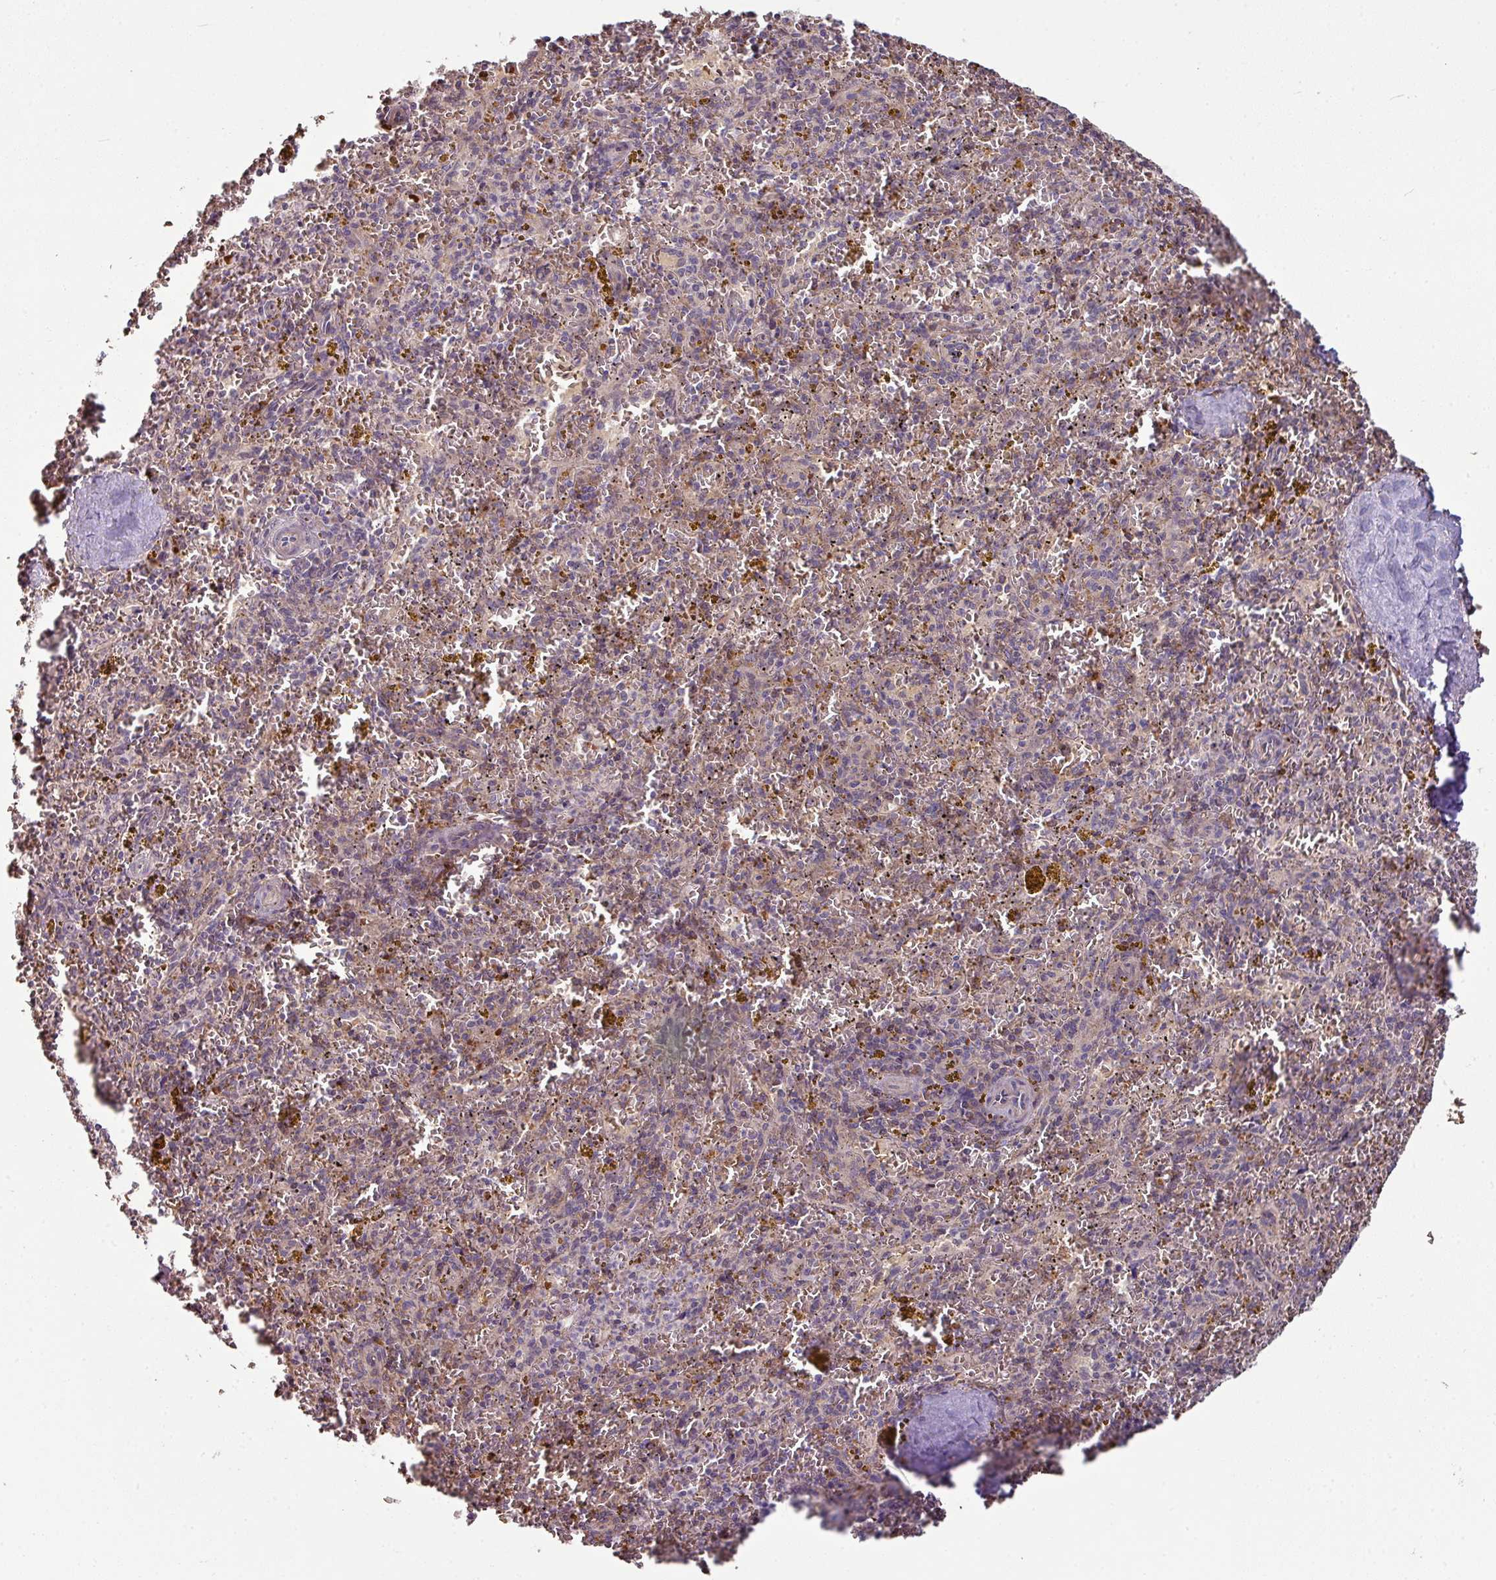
{"staining": {"intensity": "moderate", "quantity": "<25%", "location": "cytoplasmic/membranous"}, "tissue": "spleen", "cell_type": "Cells in red pulp", "image_type": "normal", "snomed": [{"axis": "morphology", "description": "Normal tissue, NOS"}, {"axis": "topography", "description": "Spleen"}], "caption": "Moderate cytoplasmic/membranous protein positivity is seen in approximately <25% of cells in red pulp in spleen.", "gene": "NHSL2", "patient": {"sex": "male", "age": 57}}